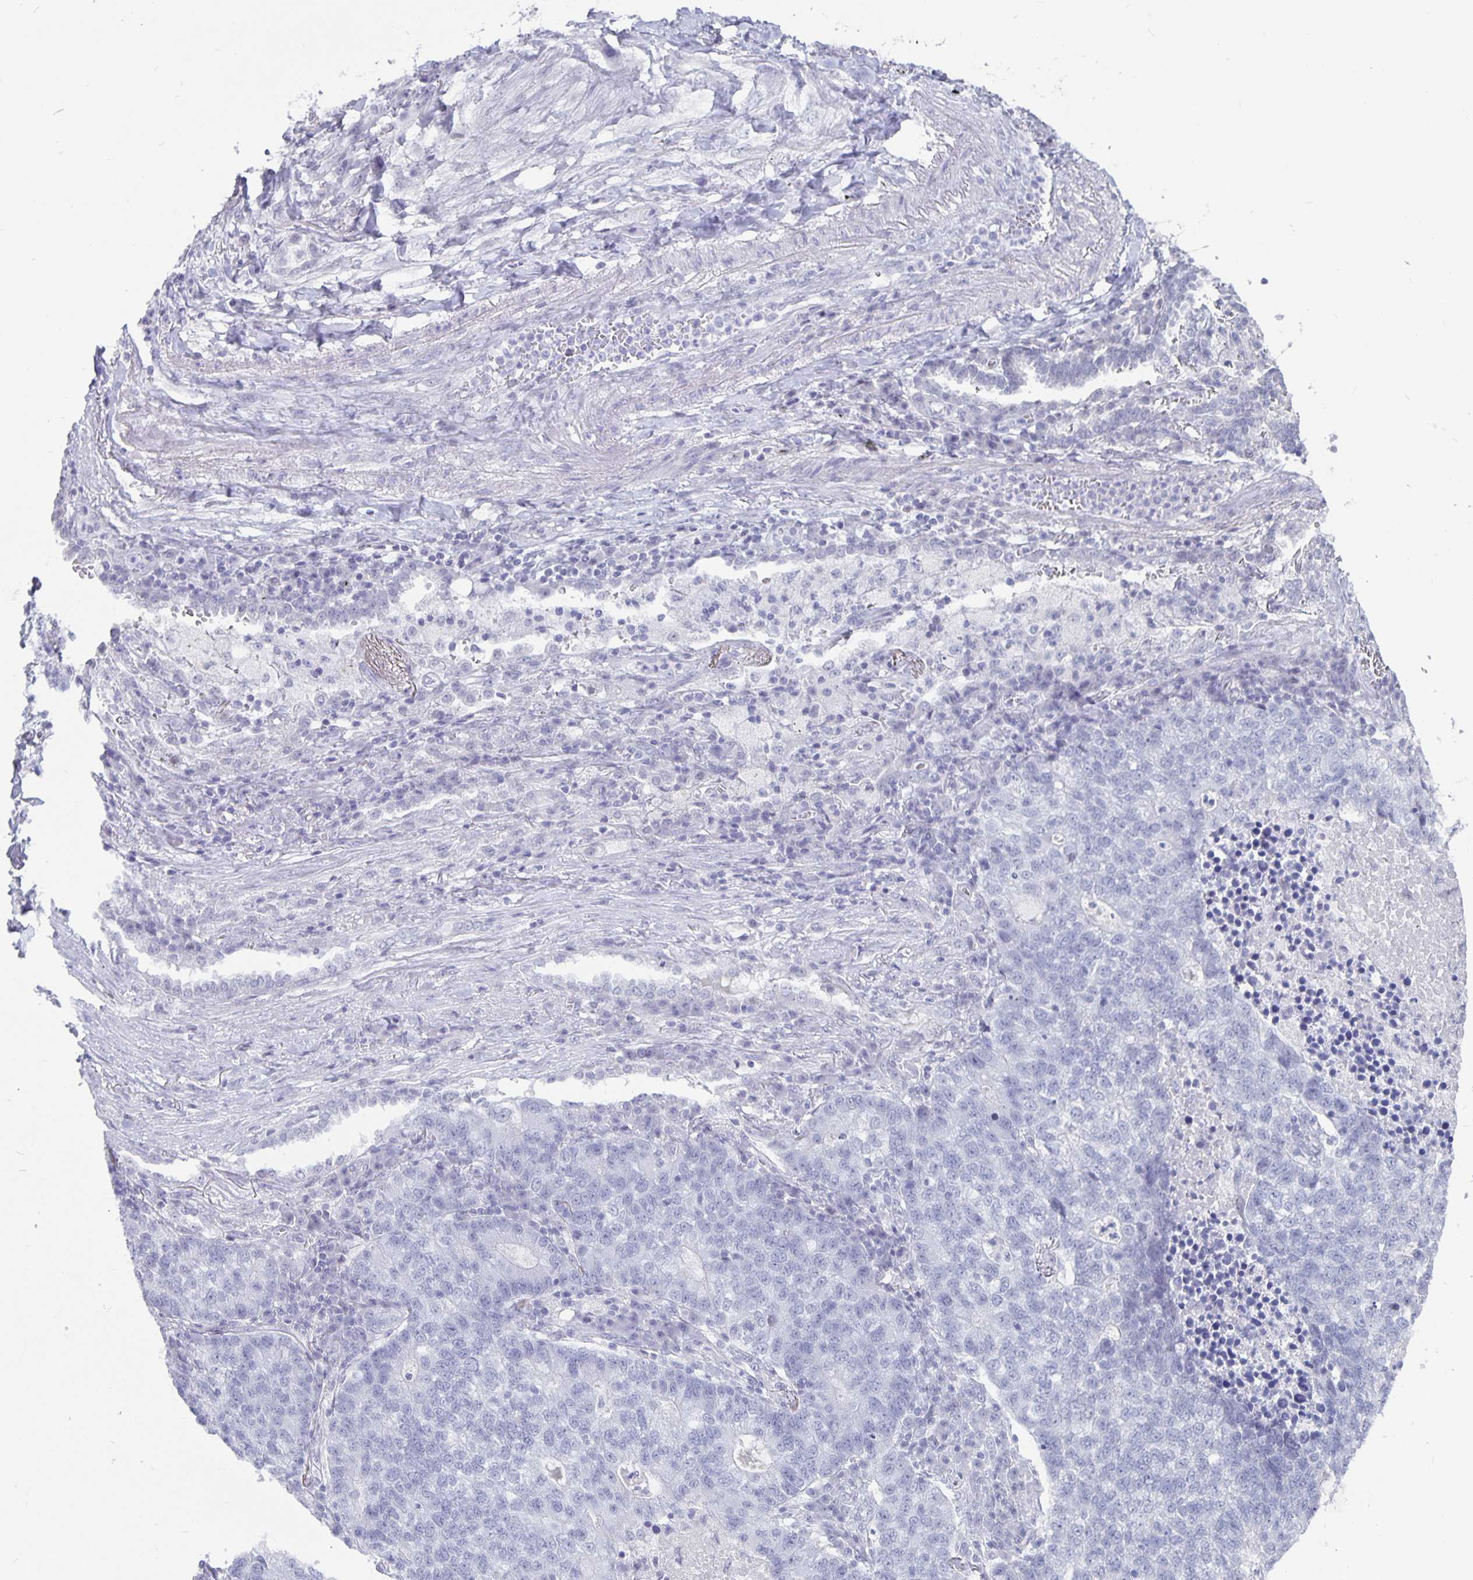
{"staining": {"intensity": "negative", "quantity": "none", "location": "none"}, "tissue": "lung cancer", "cell_type": "Tumor cells", "image_type": "cancer", "snomed": [{"axis": "morphology", "description": "Adenocarcinoma, NOS"}, {"axis": "topography", "description": "Lung"}], "caption": "Adenocarcinoma (lung) was stained to show a protein in brown. There is no significant staining in tumor cells.", "gene": "OLIG2", "patient": {"sex": "male", "age": 57}}